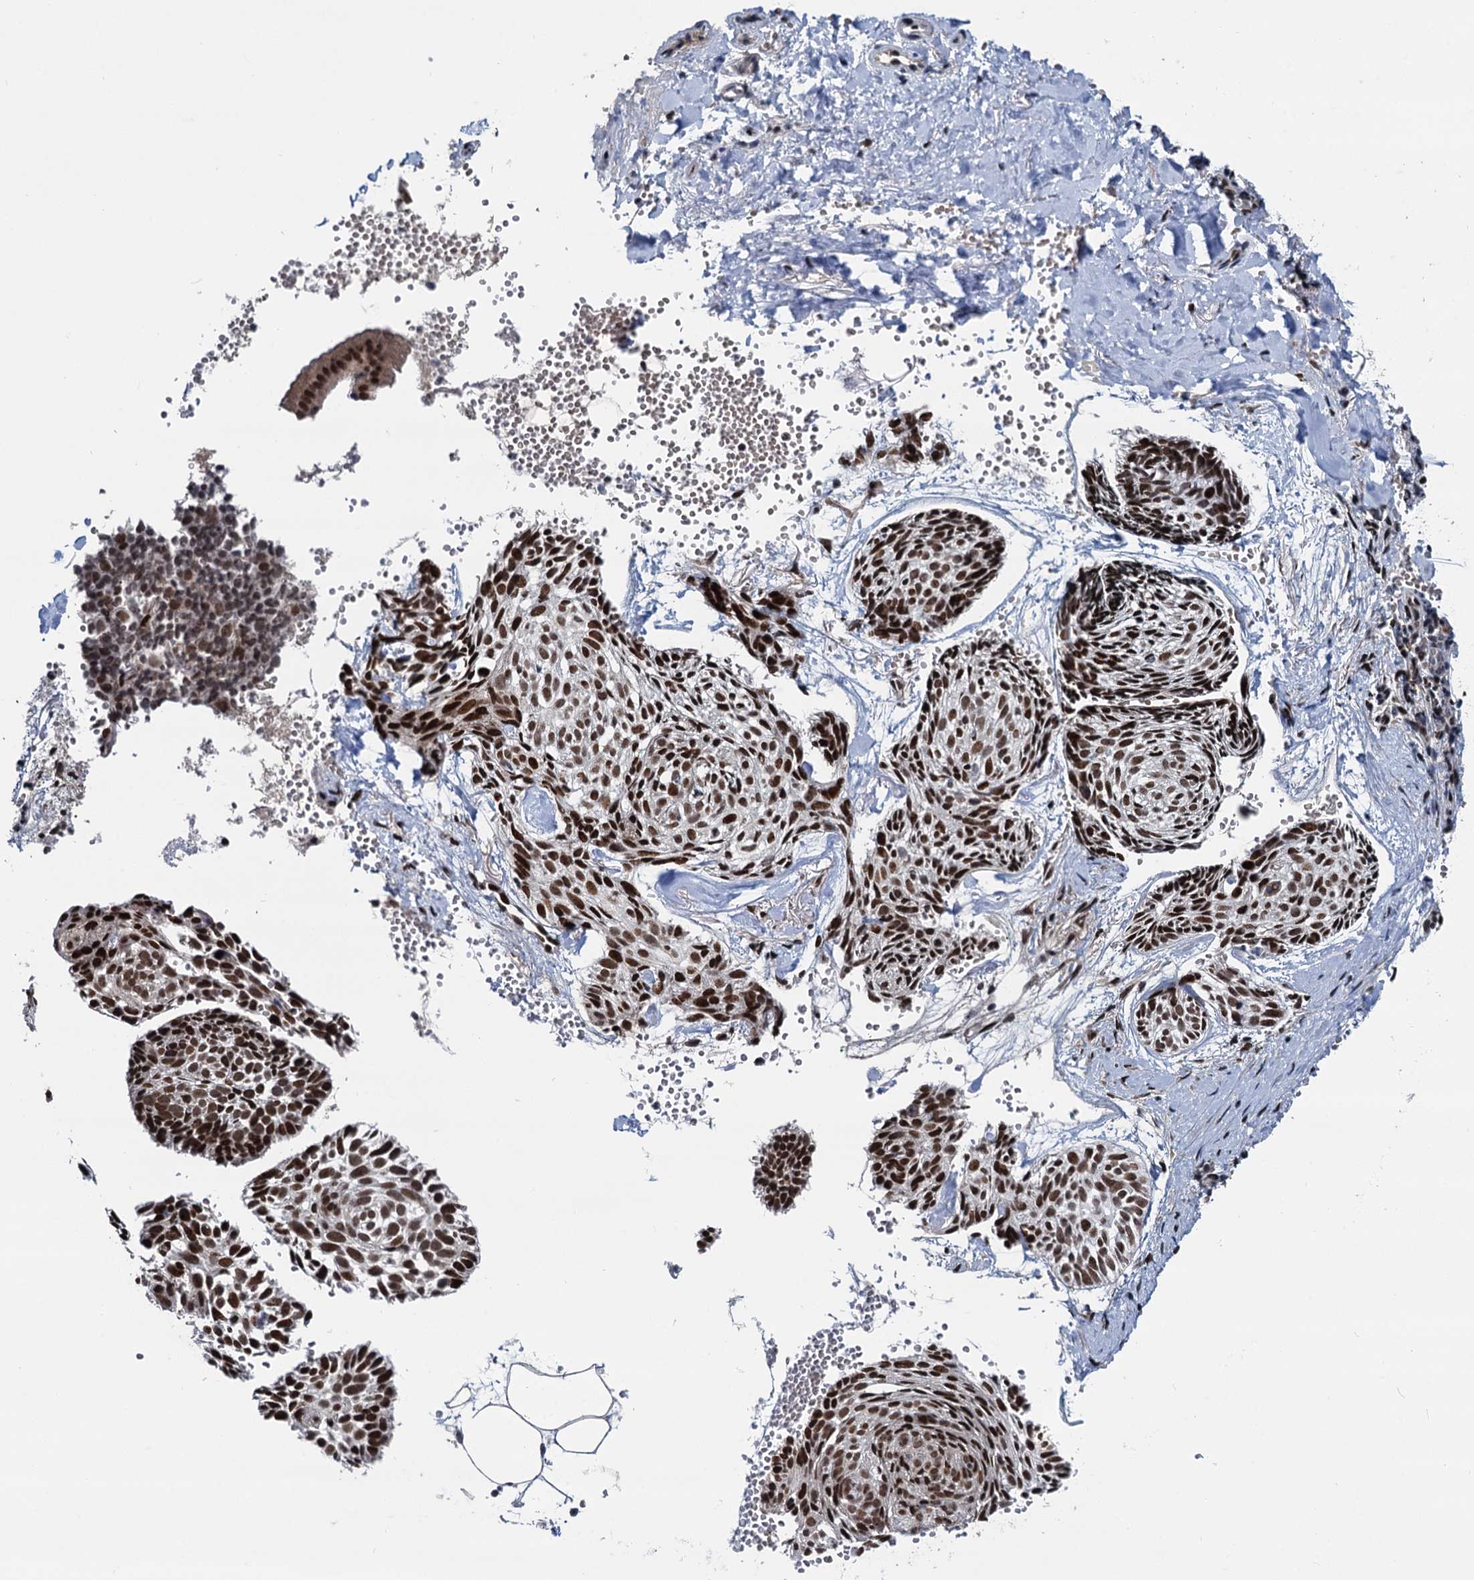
{"staining": {"intensity": "moderate", "quantity": ">75%", "location": "nuclear"}, "tissue": "skin cancer", "cell_type": "Tumor cells", "image_type": "cancer", "snomed": [{"axis": "morphology", "description": "Normal tissue, NOS"}, {"axis": "morphology", "description": "Basal cell carcinoma"}, {"axis": "topography", "description": "Skin"}], "caption": "A high-resolution histopathology image shows IHC staining of skin cancer, which demonstrates moderate nuclear staining in approximately >75% of tumor cells.", "gene": "RUFY2", "patient": {"sex": "male", "age": 66}}